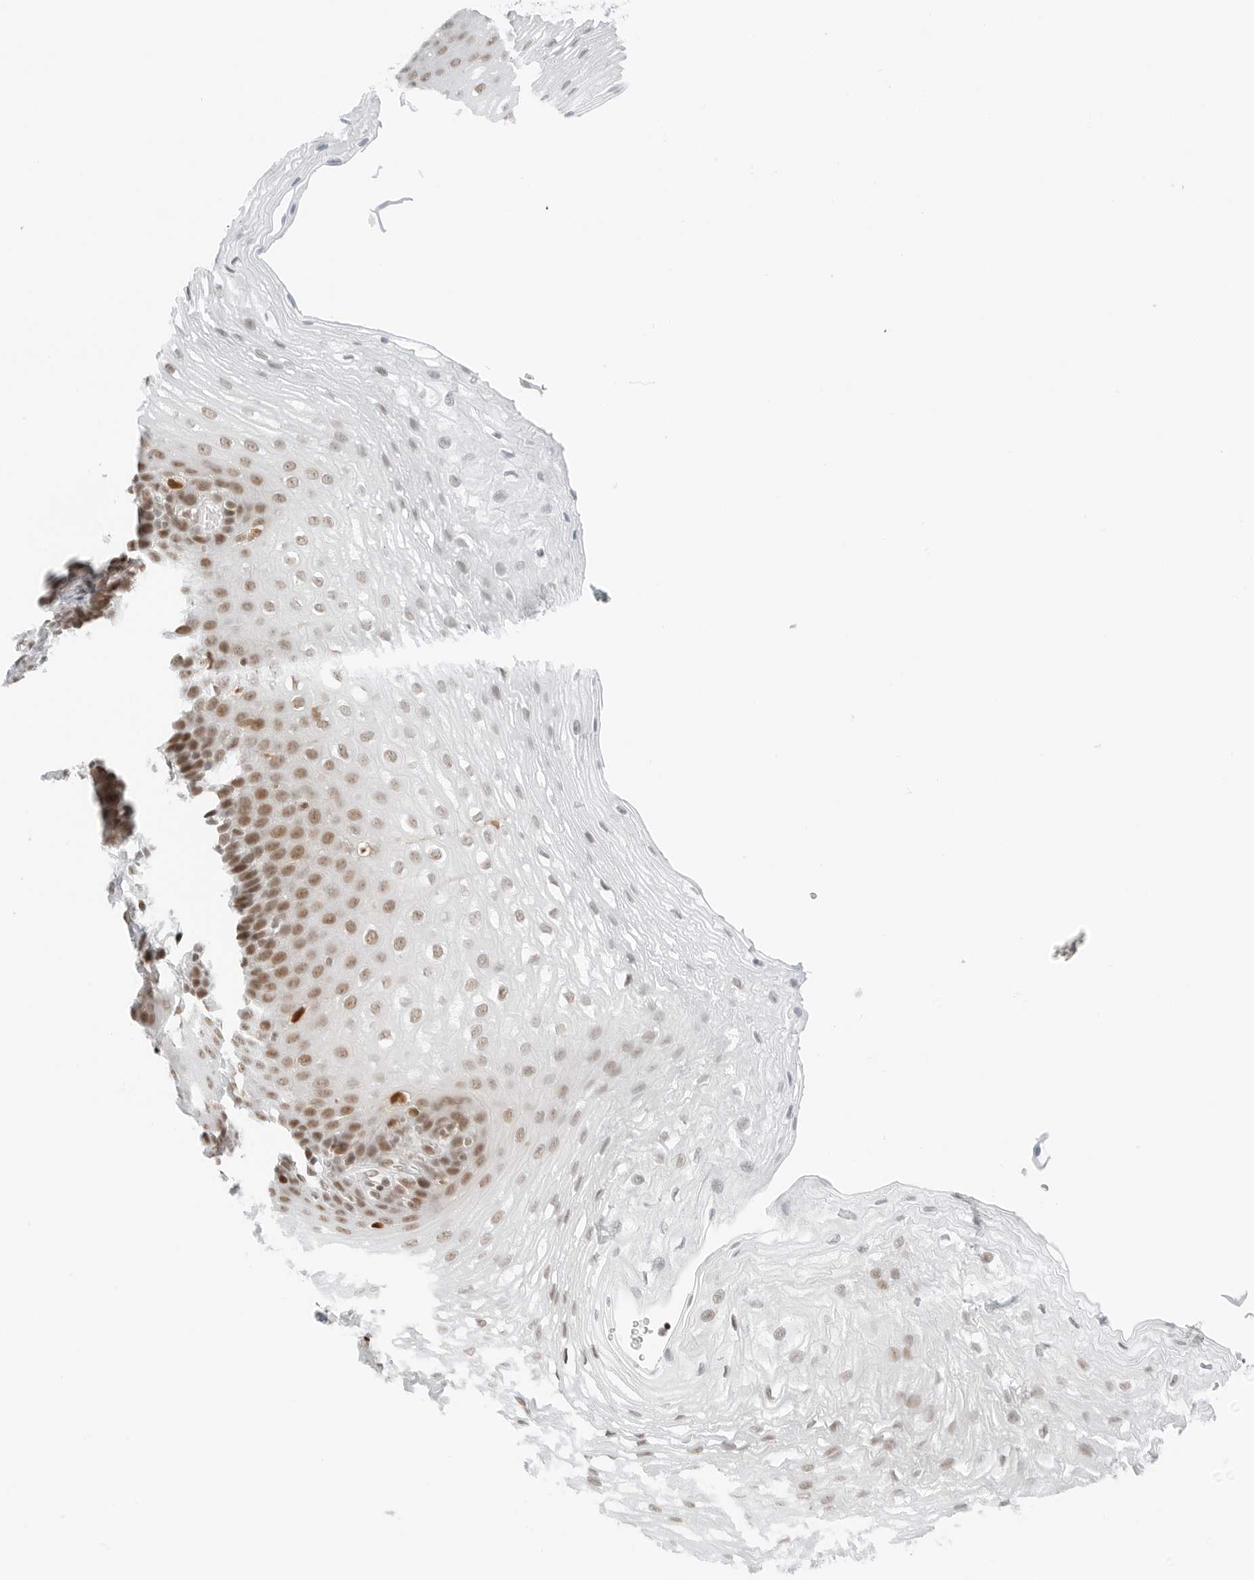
{"staining": {"intensity": "moderate", "quantity": ">75%", "location": "nuclear"}, "tissue": "esophagus", "cell_type": "Squamous epithelial cells", "image_type": "normal", "snomed": [{"axis": "morphology", "description": "Normal tissue, NOS"}, {"axis": "topography", "description": "Esophagus"}], "caption": "Brown immunohistochemical staining in normal esophagus demonstrates moderate nuclear staining in about >75% of squamous epithelial cells. The staining was performed using DAB (3,3'-diaminobenzidine) to visualize the protein expression in brown, while the nuclei were stained in blue with hematoxylin (Magnification: 20x).", "gene": "CRTC2", "patient": {"sex": "female", "age": 66}}